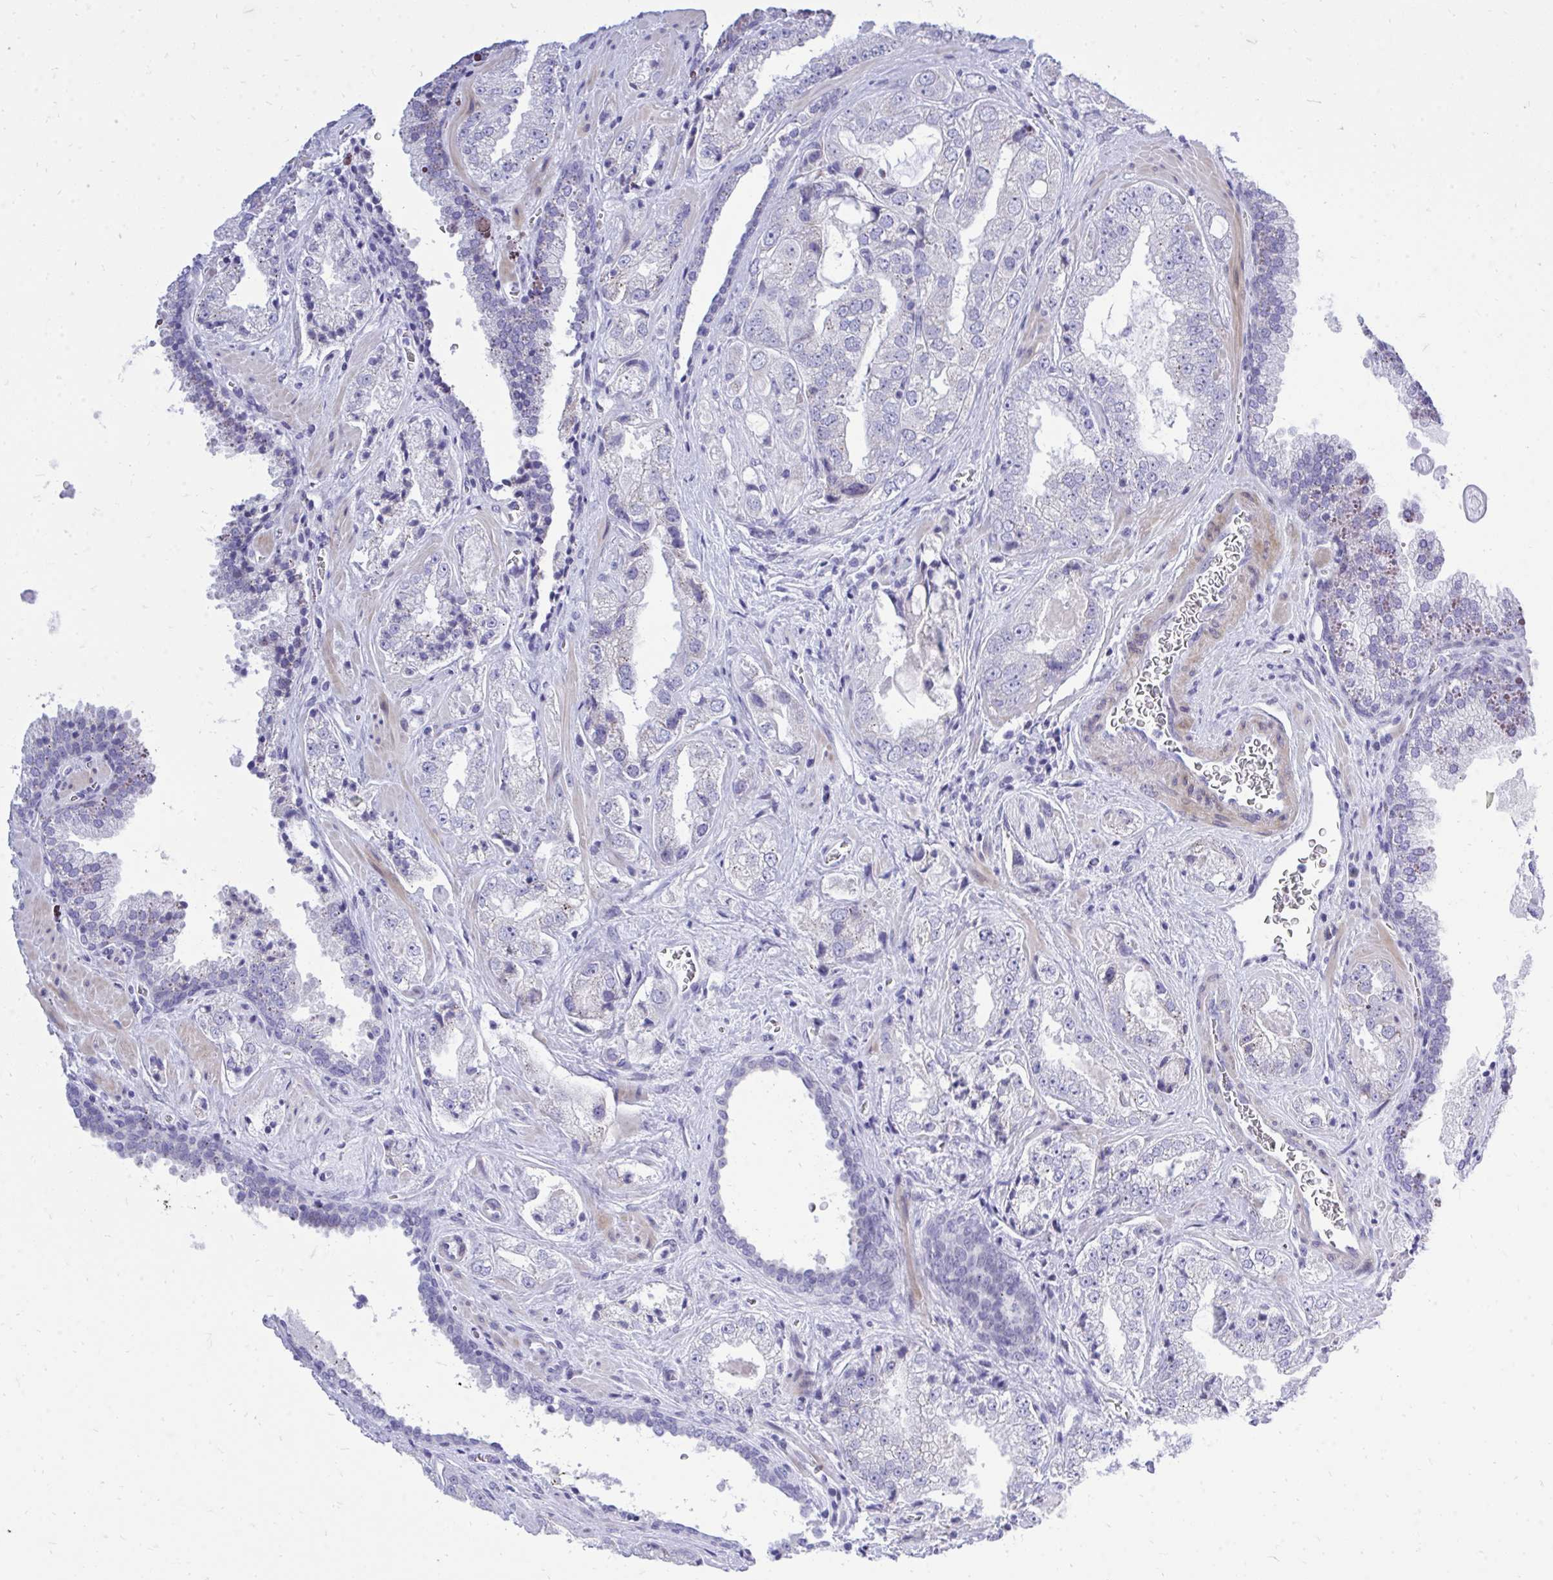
{"staining": {"intensity": "weak", "quantity": "25%-75%", "location": "cytoplasmic/membranous"}, "tissue": "prostate cancer", "cell_type": "Tumor cells", "image_type": "cancer", "snomed": [{"axis": "morphology", "description": "Adenocarcinoma, High grade"}, {"axis": "topography", "description": "Prostate"}], "caption": "IHC micrograph of neoplastic tissue: prostate high-grade adenocarcinoma stained using immunohistochemistry demonstrates low levels of weak protein expression localized specifically in the cytoplasmic/membranous of tumor cells, appearing as a cytoplasmic/membranous brown color.", "gene": "GABRA1", "patient": {"sex": "male", "age": 67}}